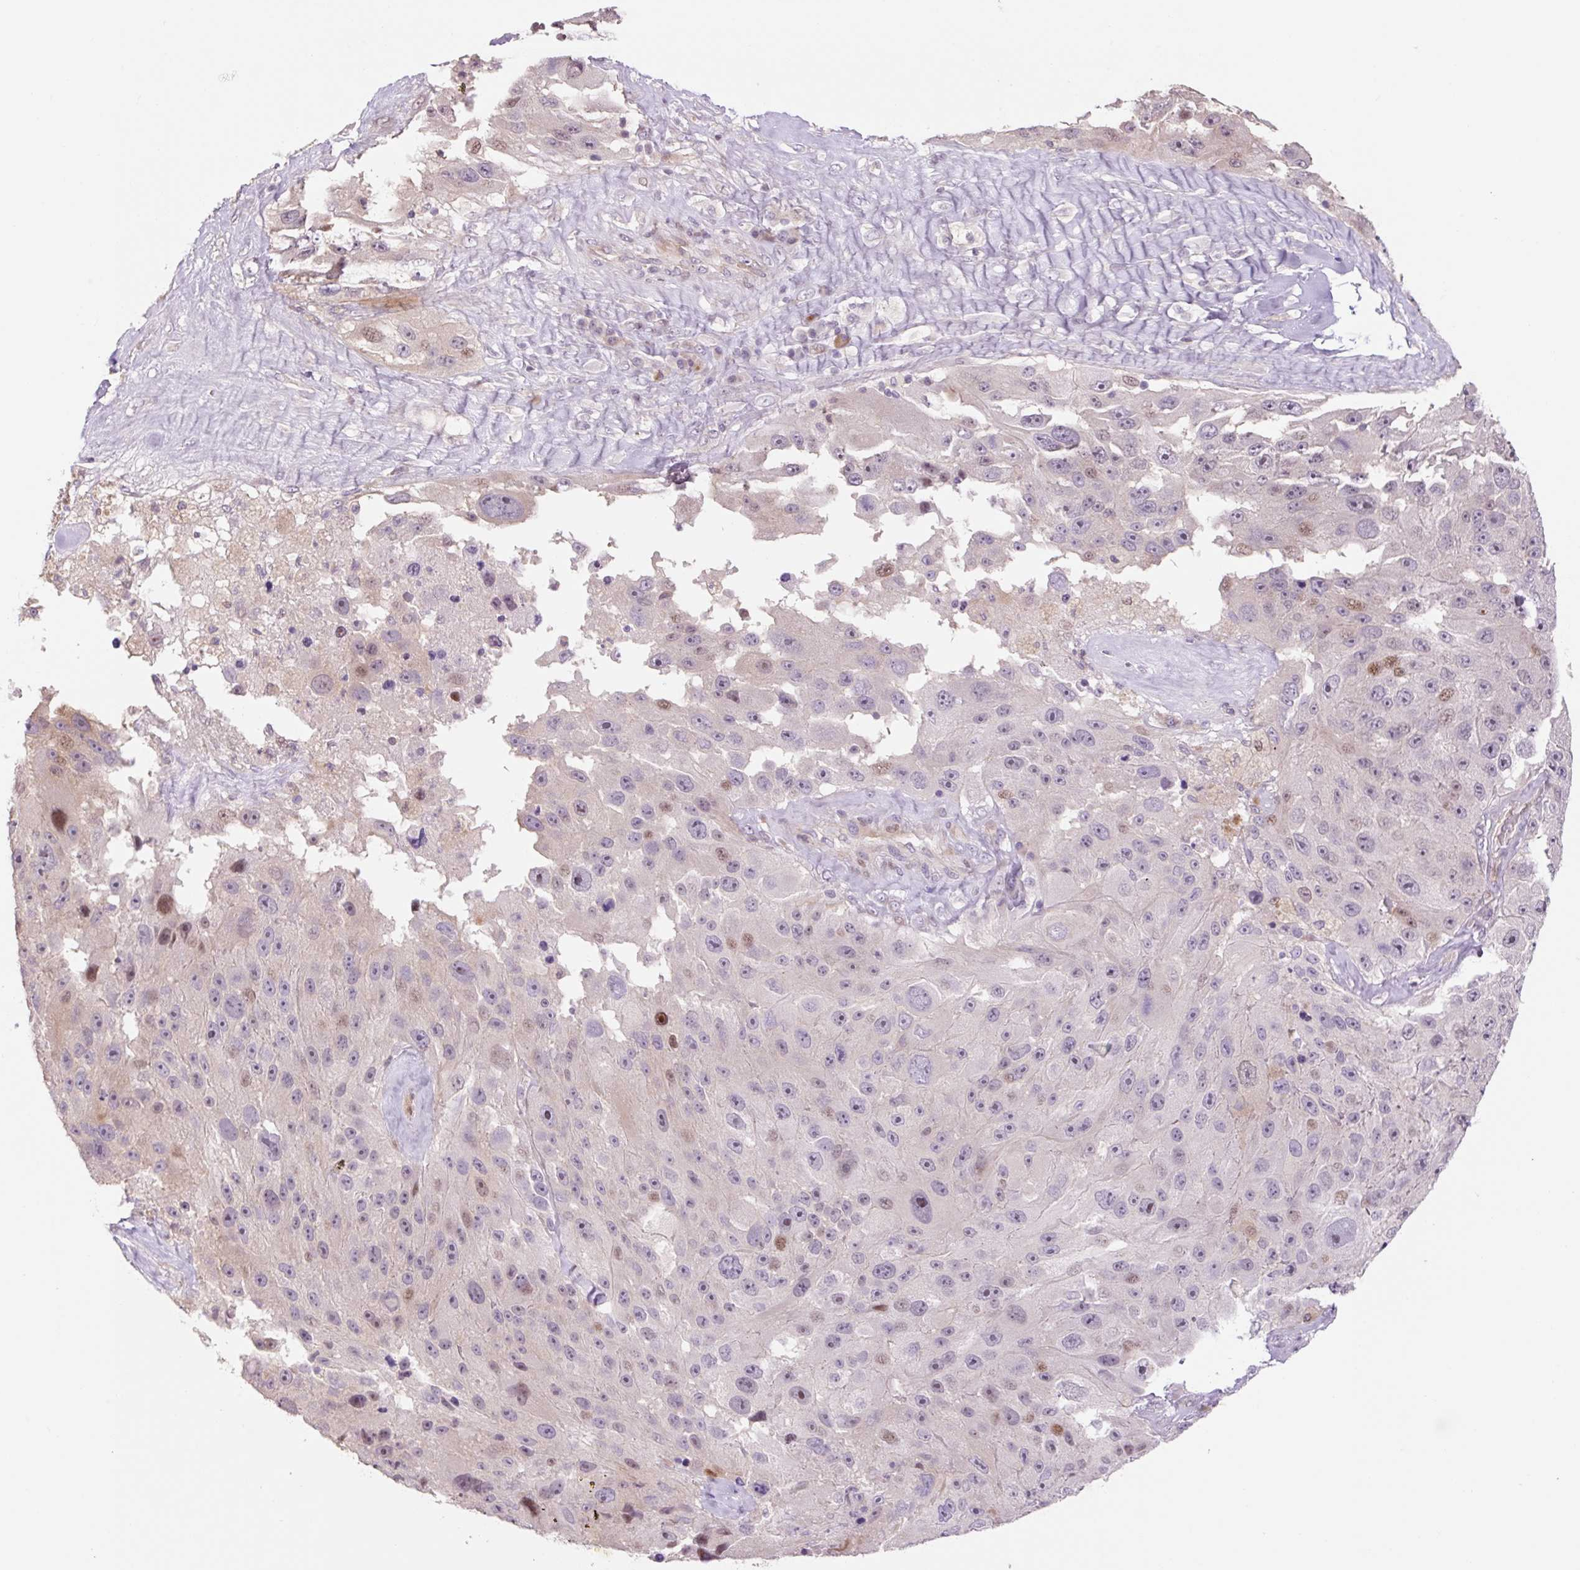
{"staining": {"intensity": "moderate", "quantity": "<25%", "location": "nuclear"}, "tissue": "melanoma", "cell_type": "Tumor cells", "image_type": "cancer", "snomed": [{"axis": "morphology", "description": "Malignant melanoma, Metastatic site"}, {"axis": "topography", "description": "Lymph node"}], "caption": "Melanoma stained for a protein reveals moderate nuclear positivity in tumor cells. (Stains: DAB in brown, nuclei in blue, Microscopy: brightfield microscopy at high magnification).", "gene": "ZNF552", "patient": {"sex": "male", "age": 62}}